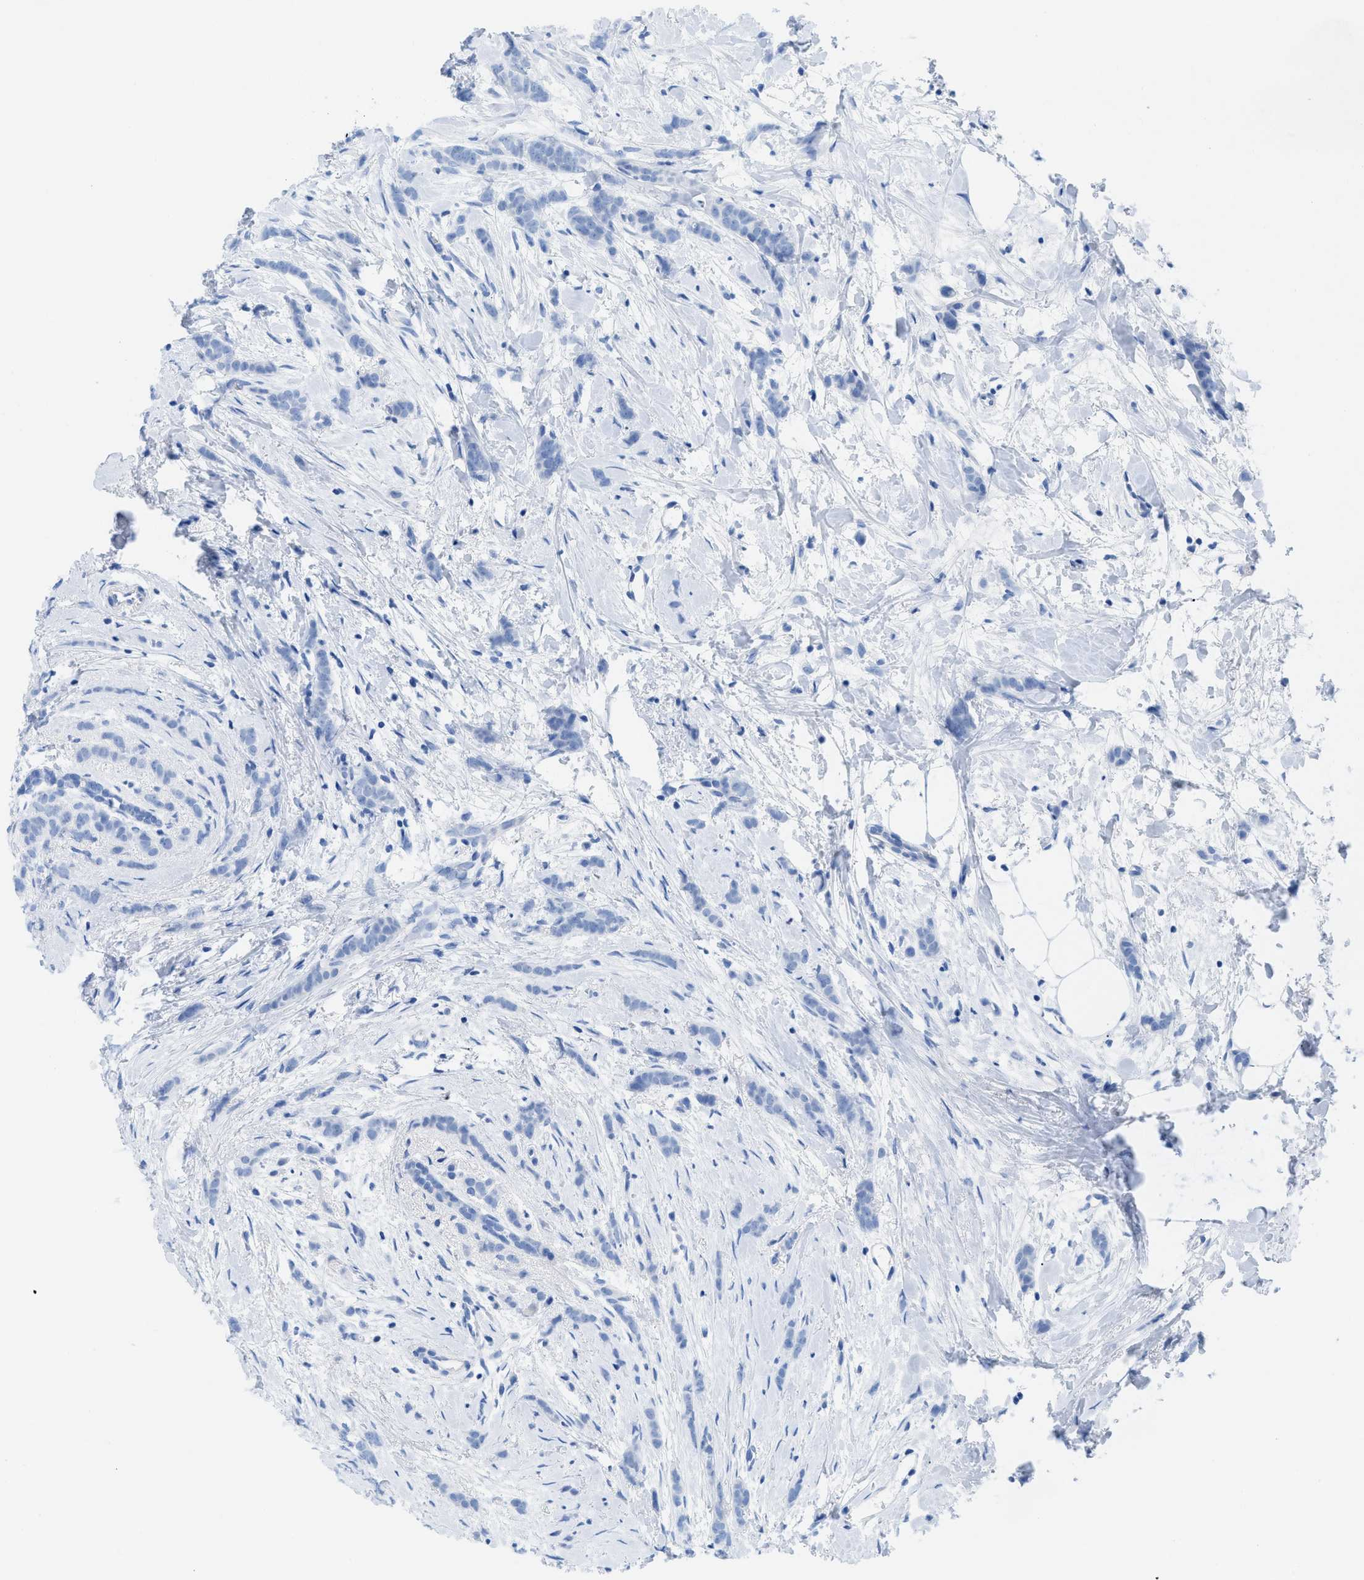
{"staining": {"intensity": "negative", "quantity": "none", "location": "none"}, "tissue": "breast cancer", "cell_type": "Tumor cells", "image_type": "cancer", "snomed": [{"axis": "morphology", "description": "Lobular carcinoma, in situ"}, {"axis": "morphology", "description": "Lobular carcinoma"}, {"axis": "topography", "description": "Breast"}], "caption": "The micrograph reveals no significant positivity in tumor cells of breast cancer (lobular carcinoma). The staining was performed using DAB to visualize the protein expression in brown, while the nuclei were stained in blue with hematoxylin (Magnification: 20x).", "gene": "TCL1A", "patient": {"sex": "female", "age": 41}}